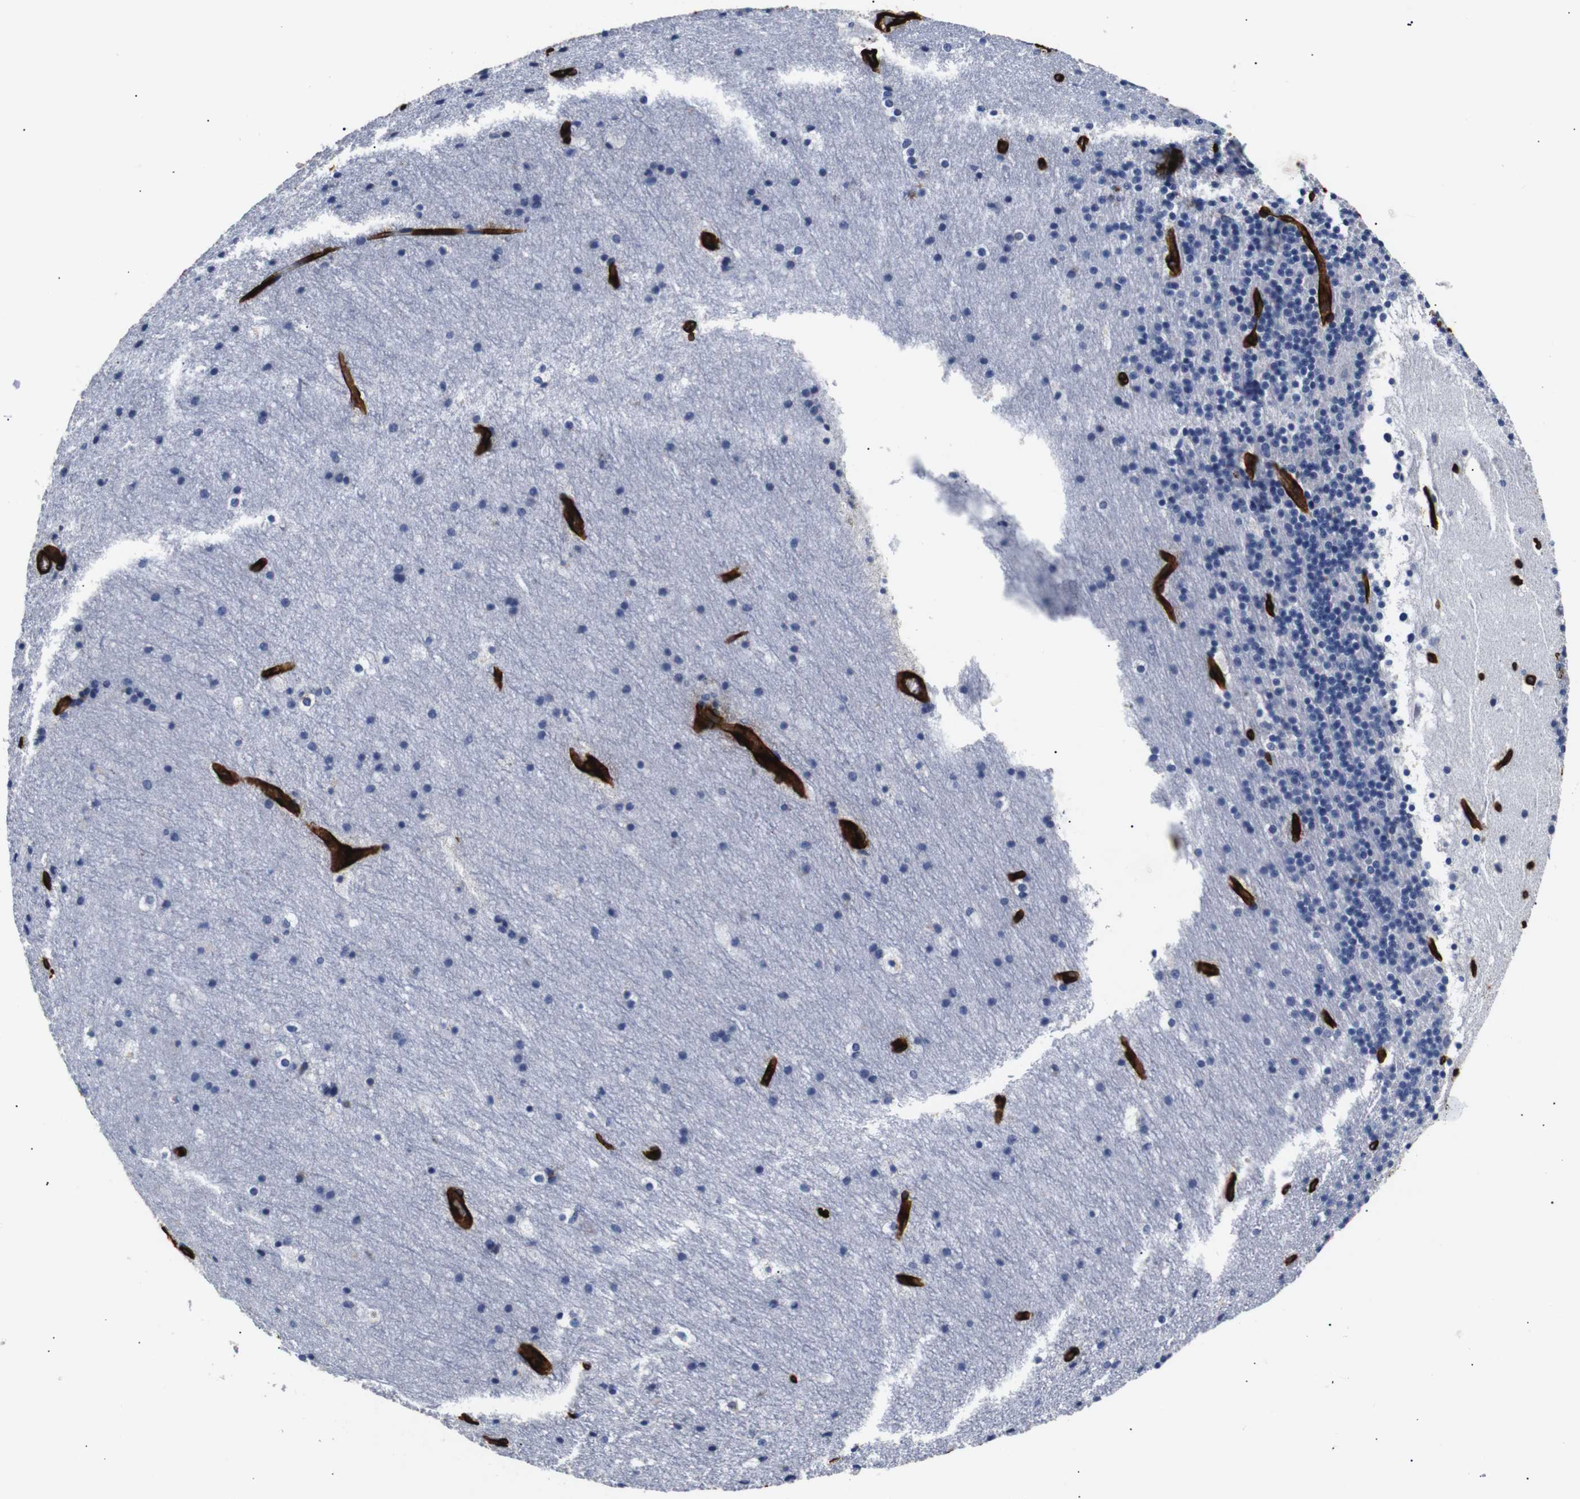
{"staining": {"intensity": "negative", "quantity": "none", "location": "none"}, "tissue": "cerebellum", "cell_type": "Cells in granular layer", "image_type": "normal", "snomed": [{"axis": "morphology", "description": "Normal tissue, NOS"}, {"axis": "topography", "description": "Cerebellum"}], "caption": "The IHC histopathology image has no significant expression in cells in granular layer of cerebellum.", "gene": "CAV2", "patient": {"sex": "male", "age": 45}}